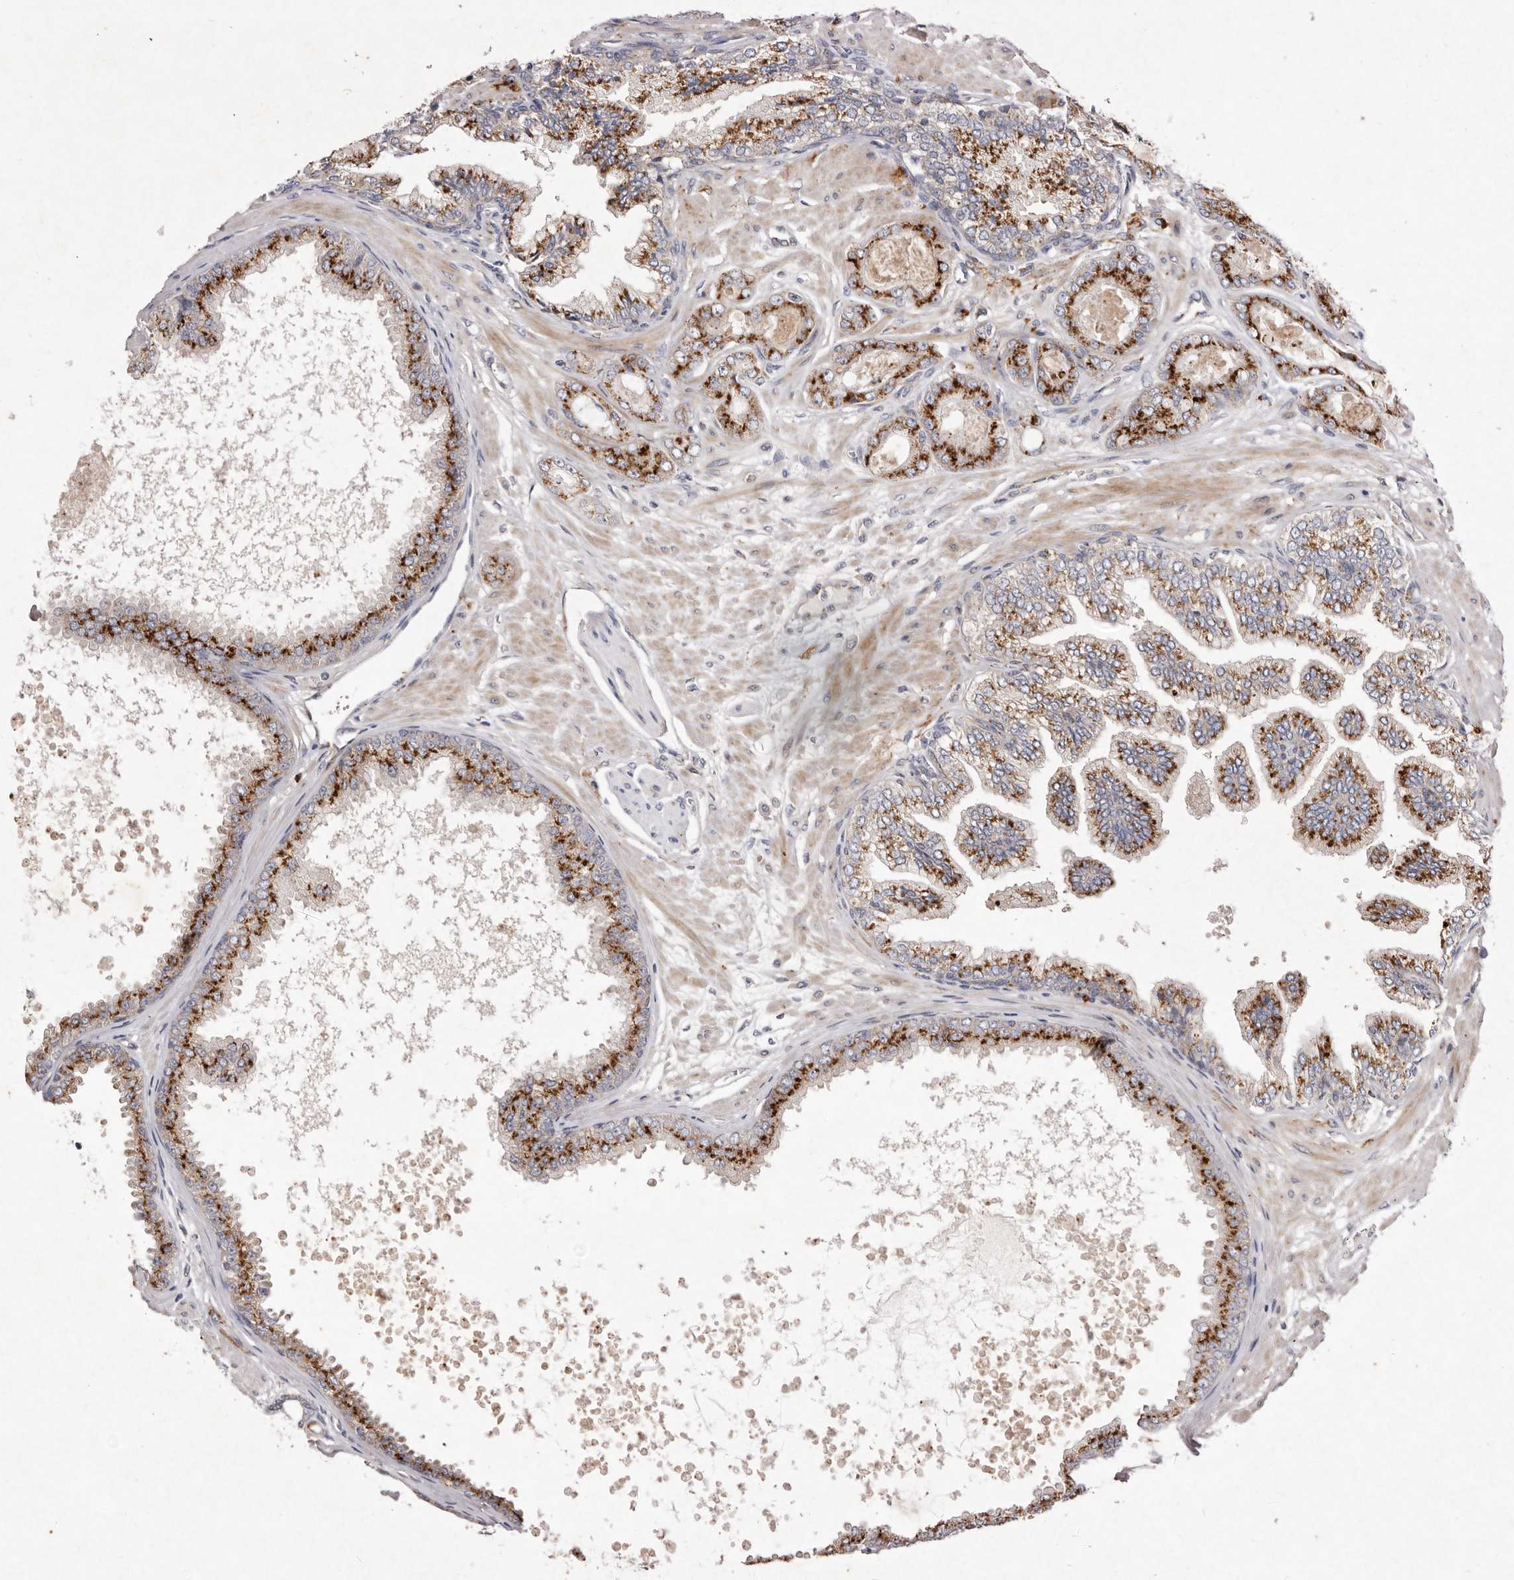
{"staining": {"intensity": "strong", "quantity": ">75%", "location": "cytoplasmic/membranous"}, "tissue": "prostate cancer", "cell_type": "Tumor cells", "image_type": "cancer", "snomed": [{"axis": "morphology", "description": "Adenocarcinoma, Low grade"}, {"axis": "topography", "description": "Prostate"}], "caption": "Prostate adenocarcinoma (low-grade) stained with DAB (3,3'-diaminobenzidine) immunohistochemistry shows high levels of strong cytoplasmic/membranous positivity in about >75% of tumor cells.", "gene": "USP24", "patient": {"sex": "male", "age": 63}}